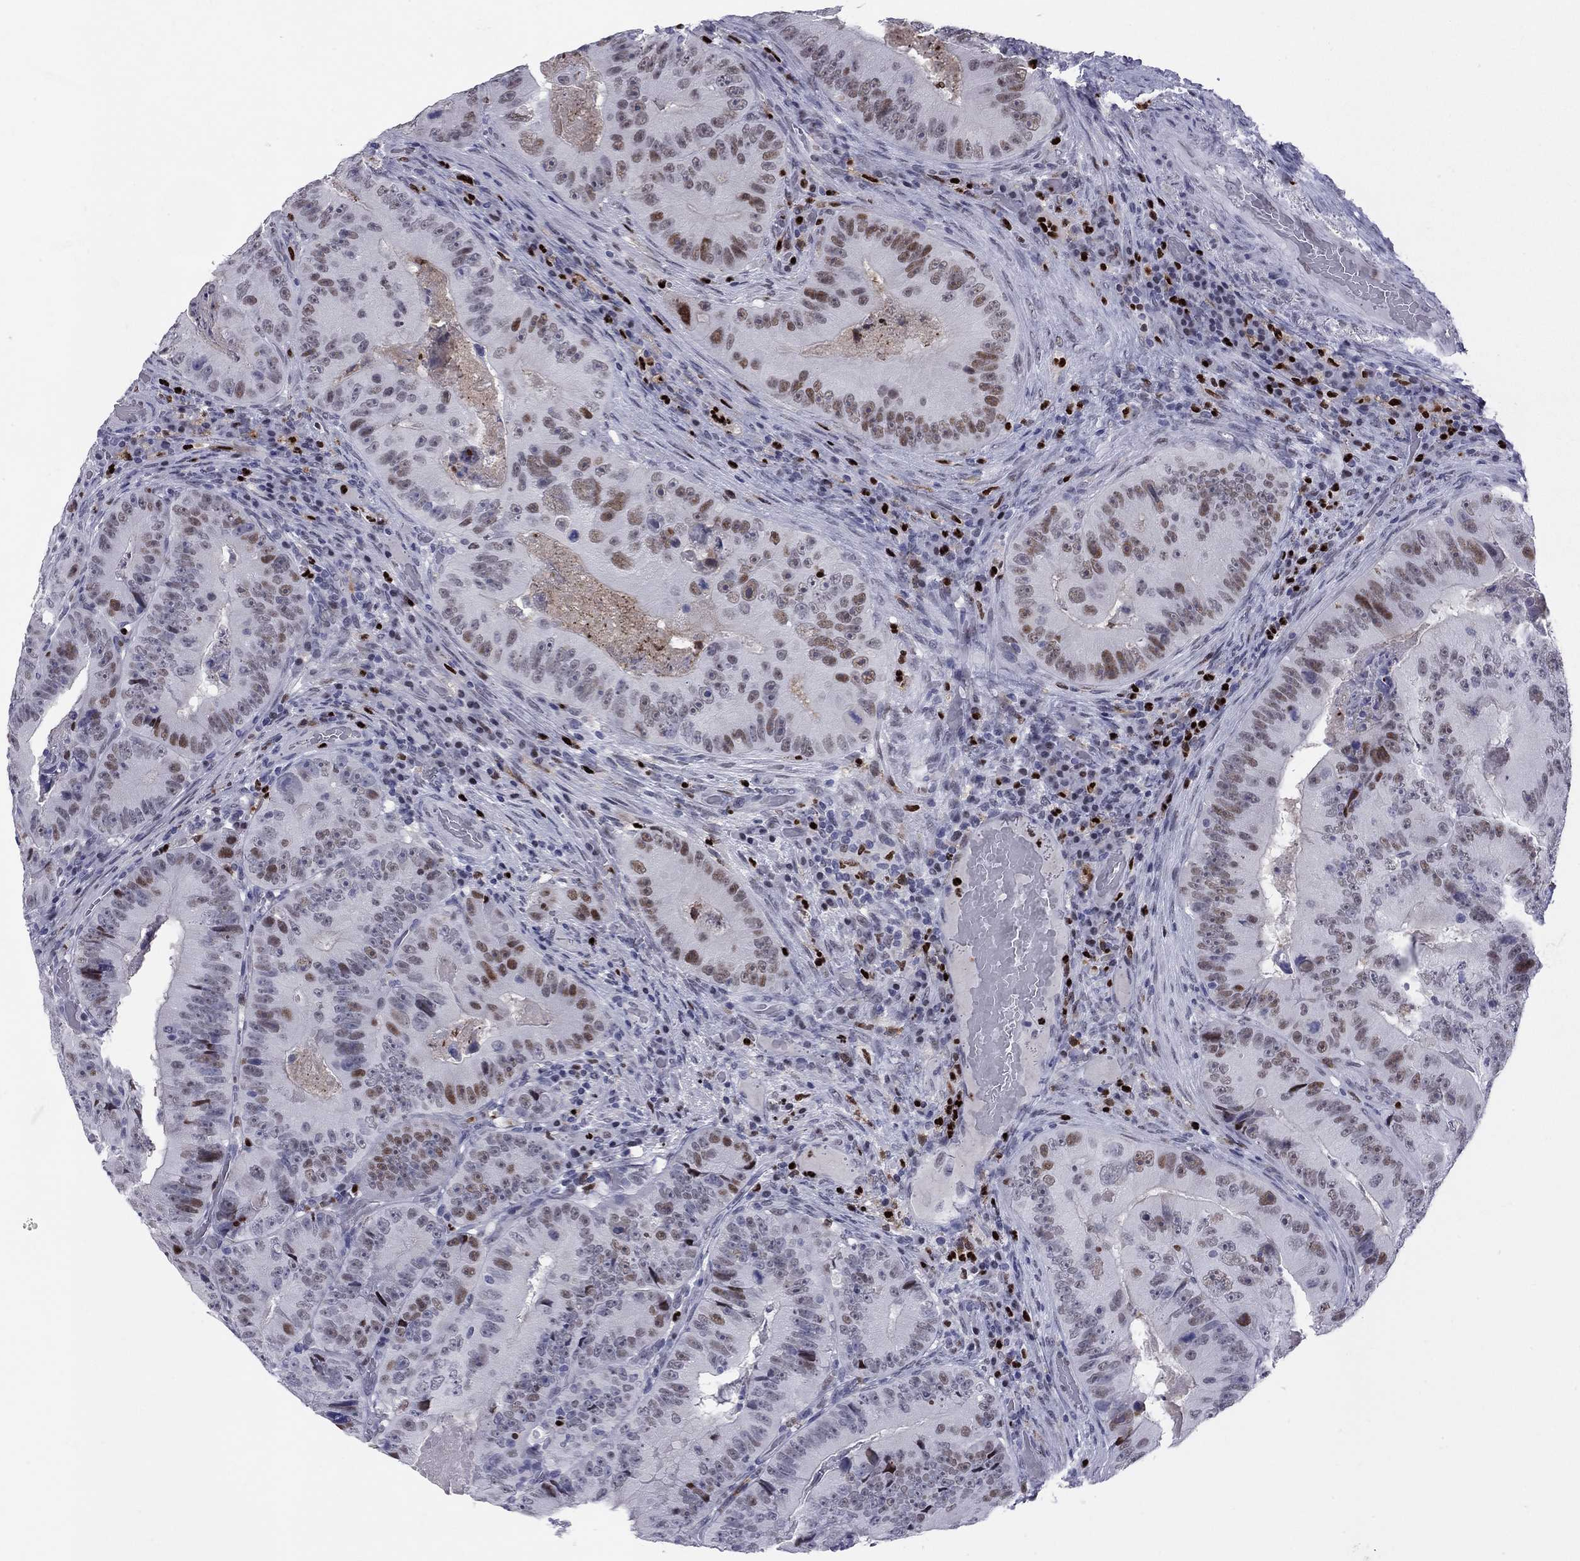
{"staining": {"intensity": "strong", "quantity": "<25%", "location": "nuclear"}, "tissue": "colorectal cancer", "cell_type": "Tumor cells", "image_type": "cancer", "snomed": [{"axis": "morphology", "description": "Adenocarcinoma, NOS"}, {"axis": "topography", "description": "Colon"}], "caption": "Immunohistochemical staining of human colorectal cancer (adenocarcinoma) displays medium levels of strong nuclear protein staining in about <25% of tumor cells. Immunohistochemistry (ihc) stains the protein in brown and the nuclei are stained blue.", "gene": "PCGF3", "patient": {"sex": "female", "age": 86}}